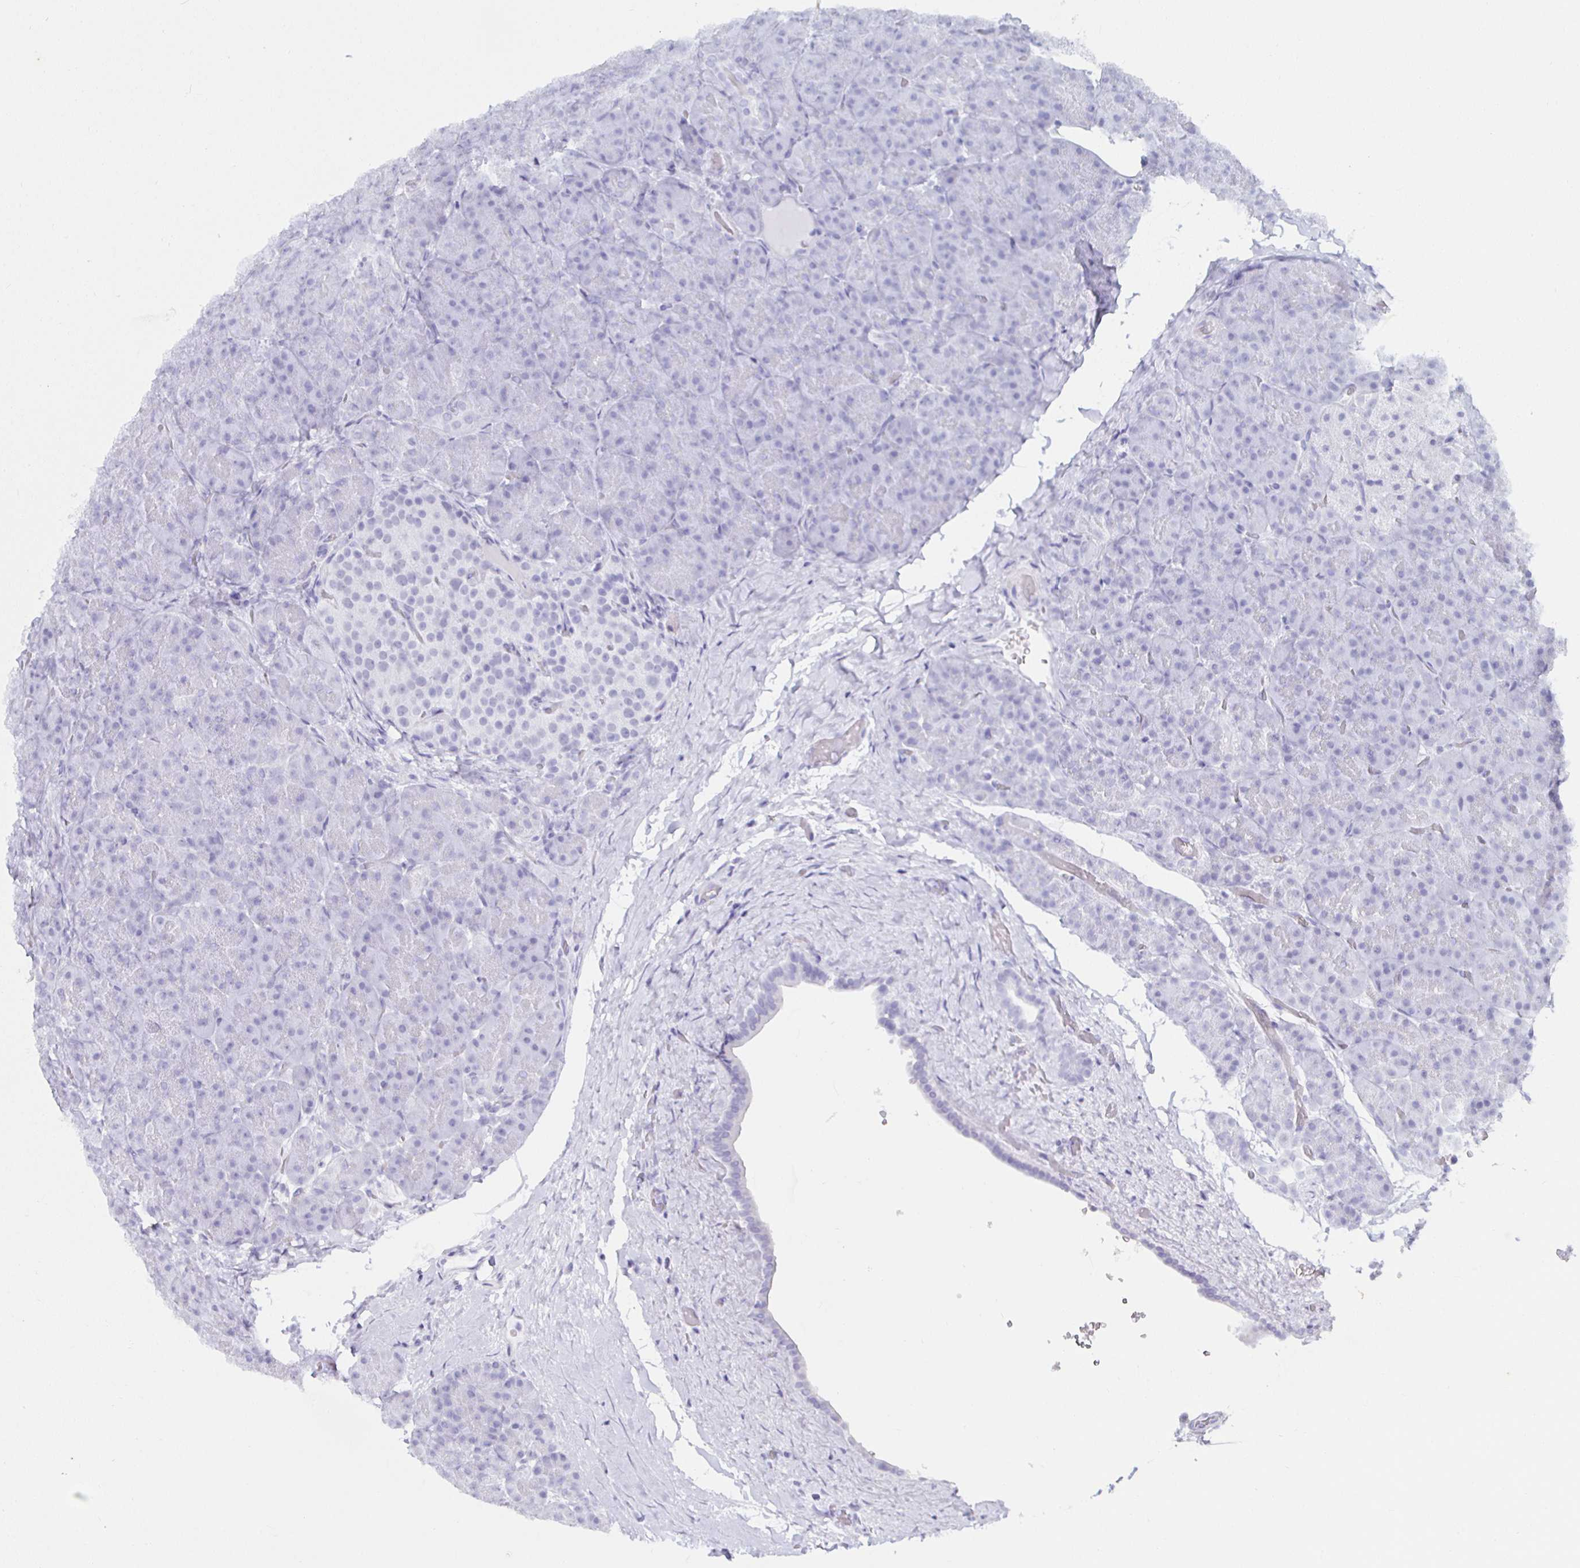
{"staining": {"intensity": "weak", "quantity": "<25%", "location": "nuclear"}, "tissue": "pancreas", "cell_type": "Exocrine glandular cells", "image_type": "normal", "snomed": [{"axis": "morphology", "description": "Normal tissue, NOS"}, {"axis": "topography", "description": "Pancreas"}], "caption": "The micrograph shows no staining of exocrine glandular cells in normal pancreas.", "gene": "MLH1", "patient": {"sex": "male", "age": 57}}